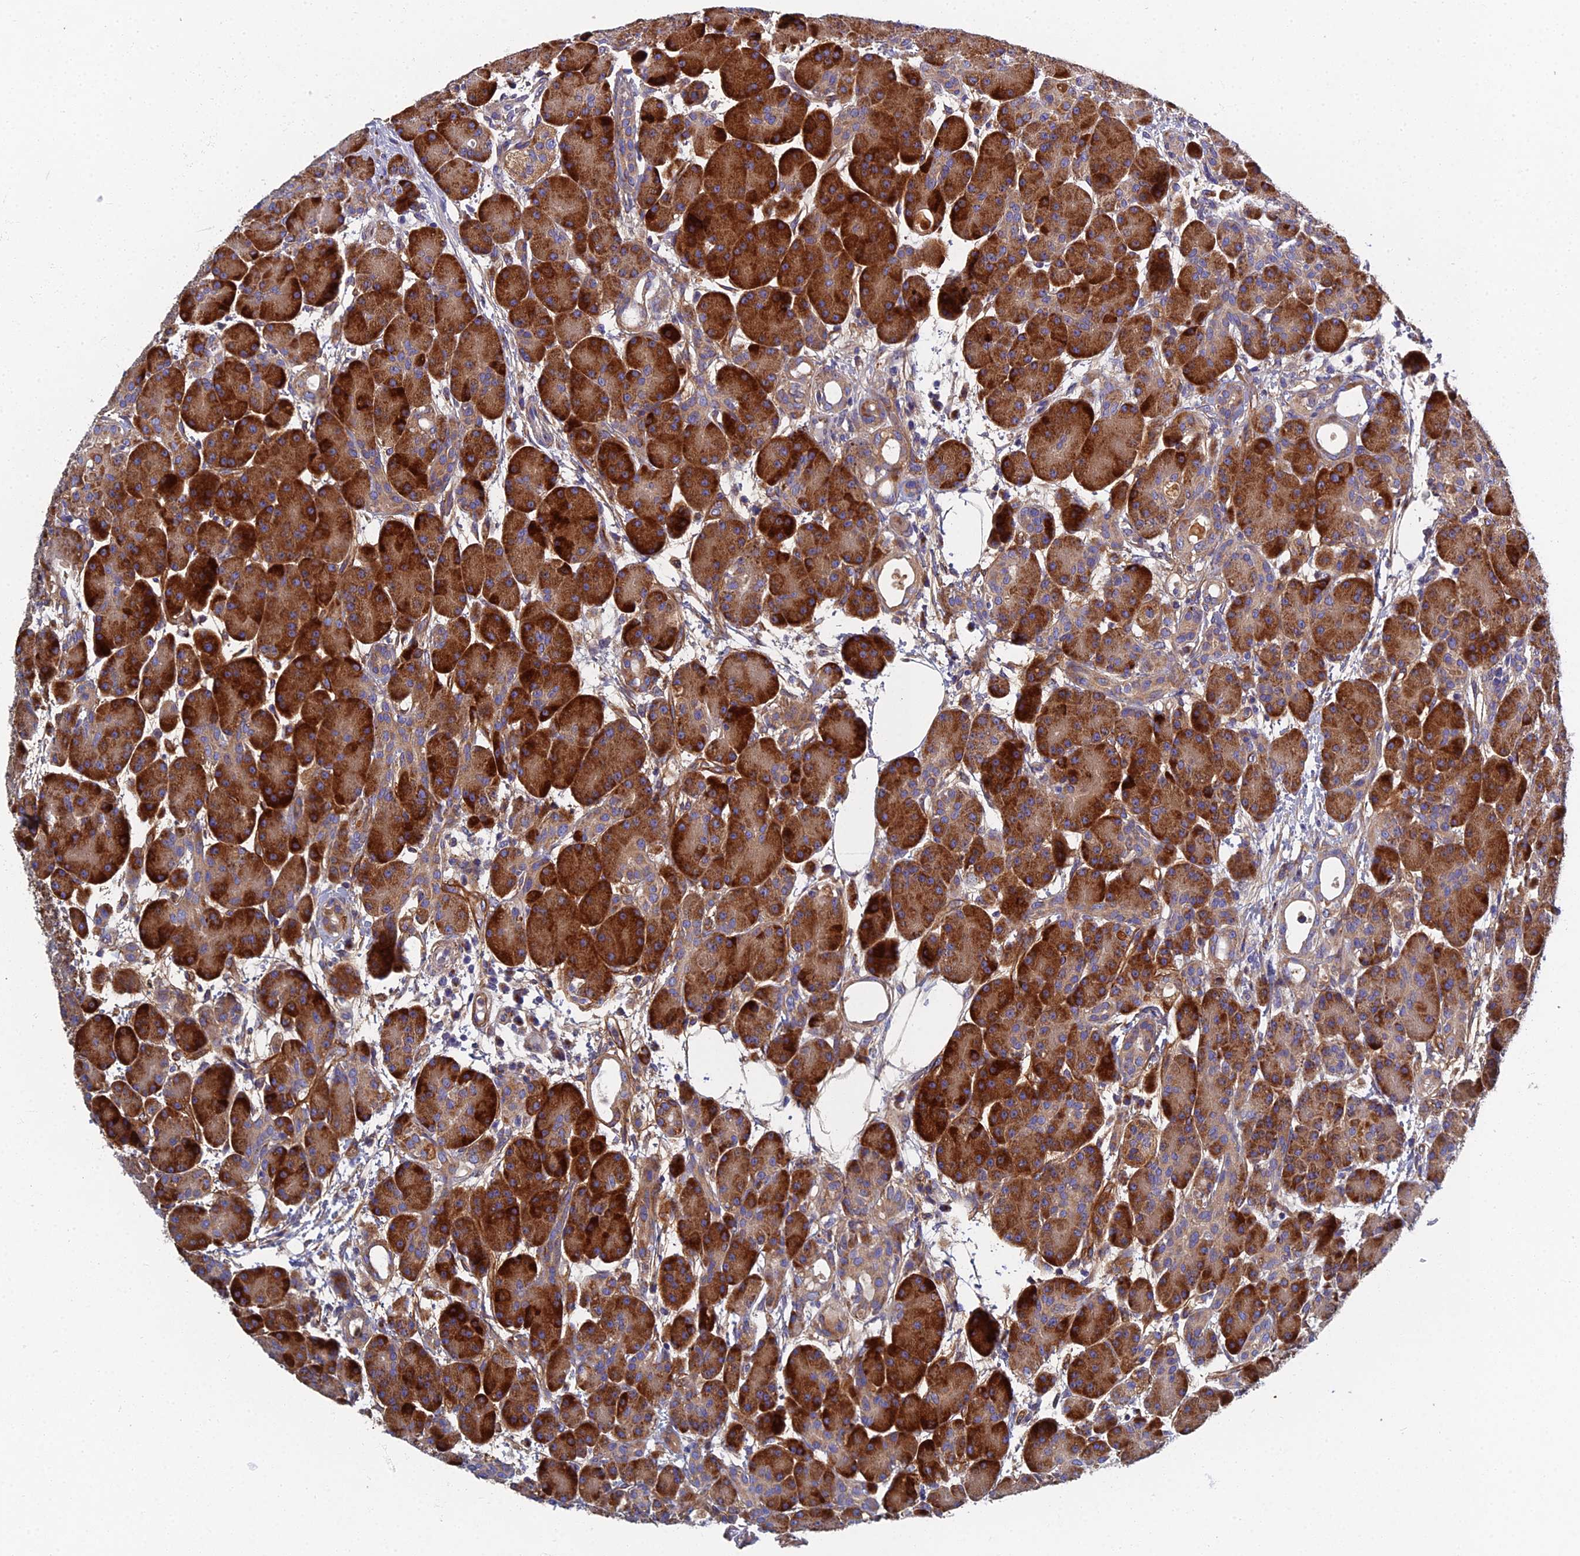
{"staining": {"intensity": "strong", "quantity": ">75%", "location": "cytoplasmic/membranous"}, "tissue": "pancreas", "cell_type": "Exocrine glandular cells", "image_type": "normal", "snomed": [{"axis": "morphology", "description": "Normal tissue, NOS"}, {"axis": "topography", "description": "Pancreas"}], "caption": "Immunohistochemistry (IHC) micrograph of unremarkable pancreas: human pancreas stained using immunohistochemistry (IHC) reveals high levels of strong protein expression localized specifically in the cytoplasmic/membranous of exocrine glandular cells, appearing as a cytoplasmic/membranous brown color.", "gene": "RNASEK", "patient": {"sex": "male", "age": 63}}